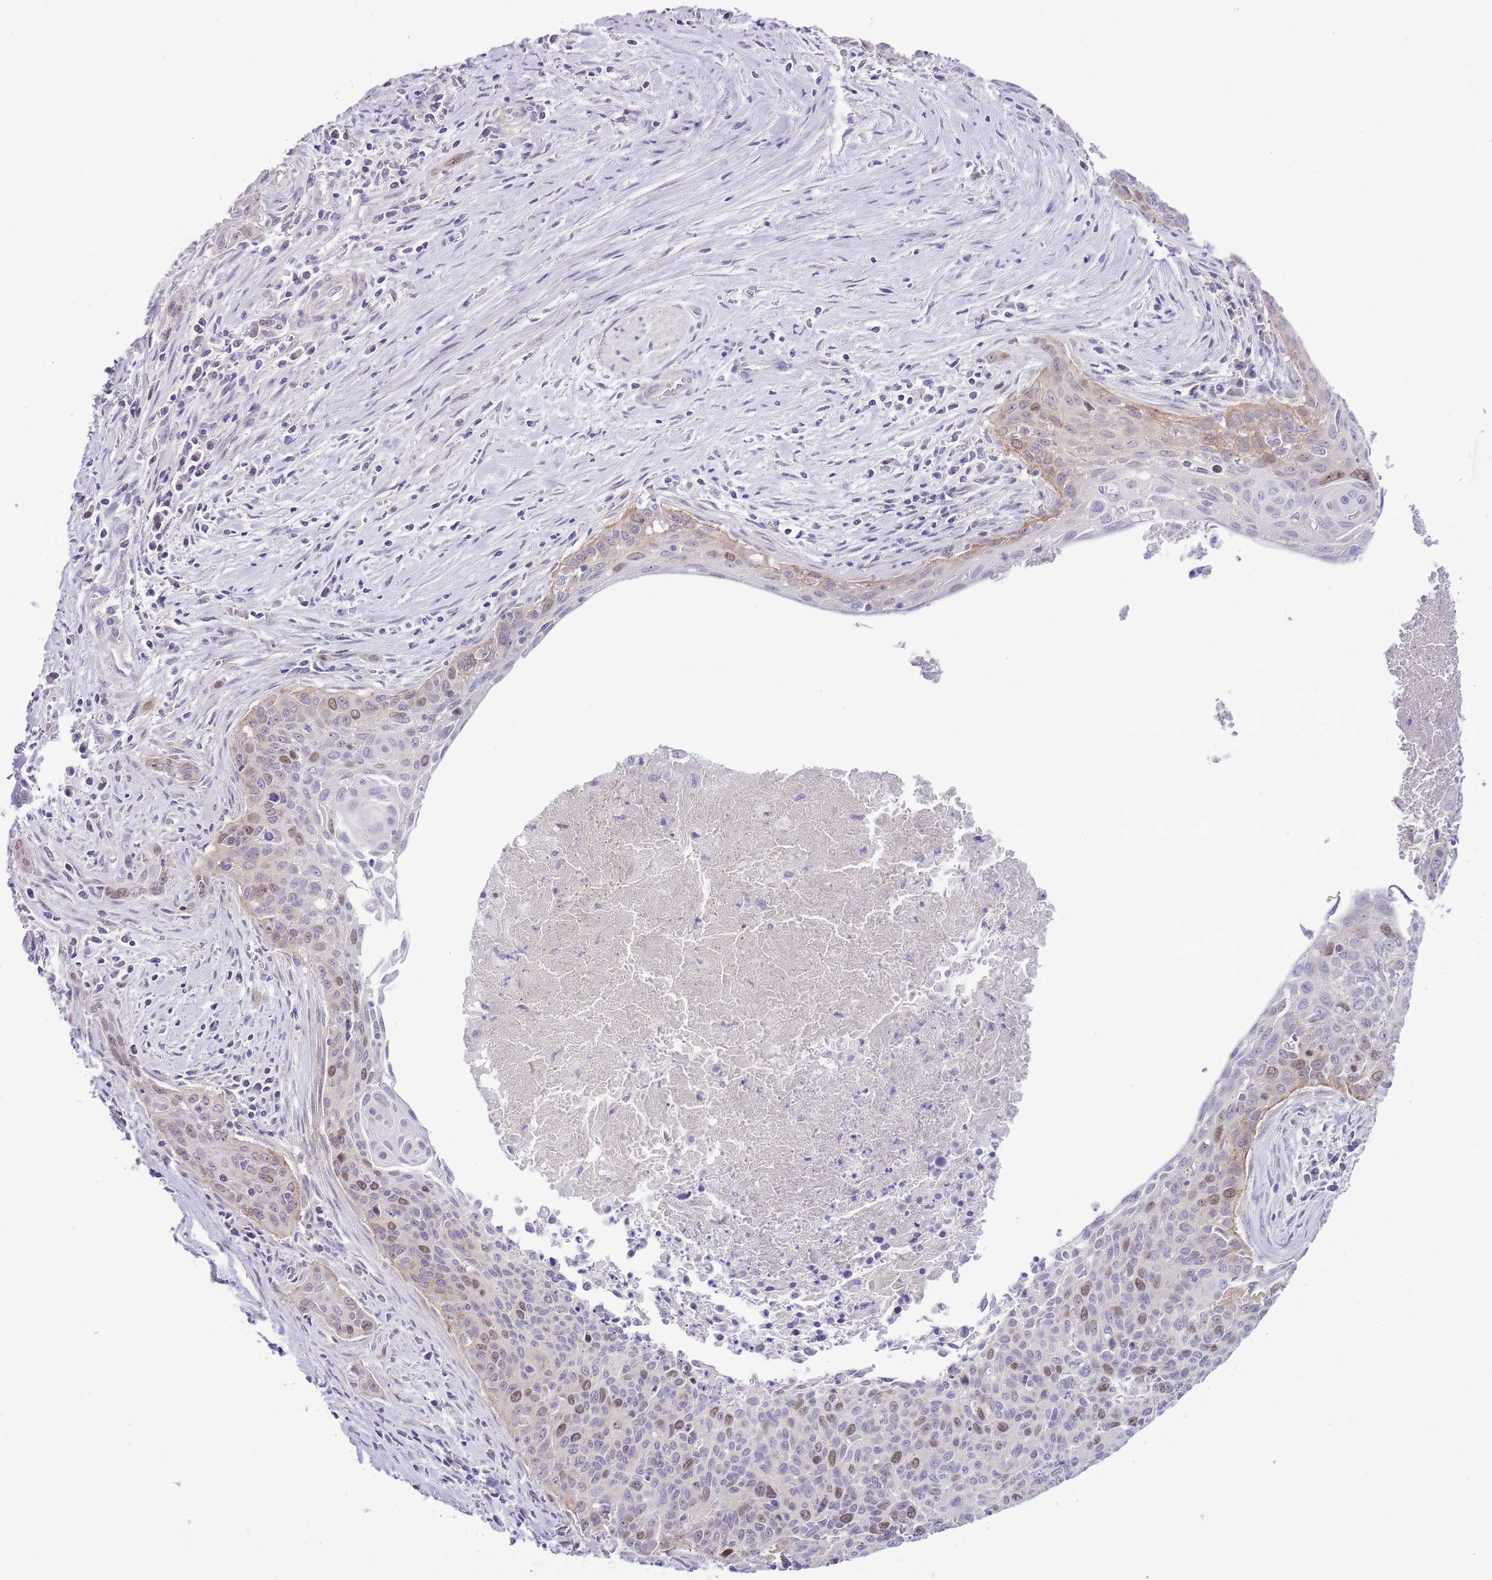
{"staining": {"intensity": "moderate", "quantity": "<25%", "location": "nuclear"}, "tissue": "cervical cancer", "cell_type": "Tumor cells", "image_type": "cancer", "snomed": [{"axis": "morphology", "description": "Squamous cell carcinoma, NOS"}, {"axis": "topography", "description": "Cervix"}], "caption": "Protein positivity by immunohistochemistry (IHC) shows moderate nuclear positivity in approximately <25% of tumor cells in cervical squamous cell carcinoma.", "gene": "FBRSL1", "patient": {"sex": "female", "age": 55}}